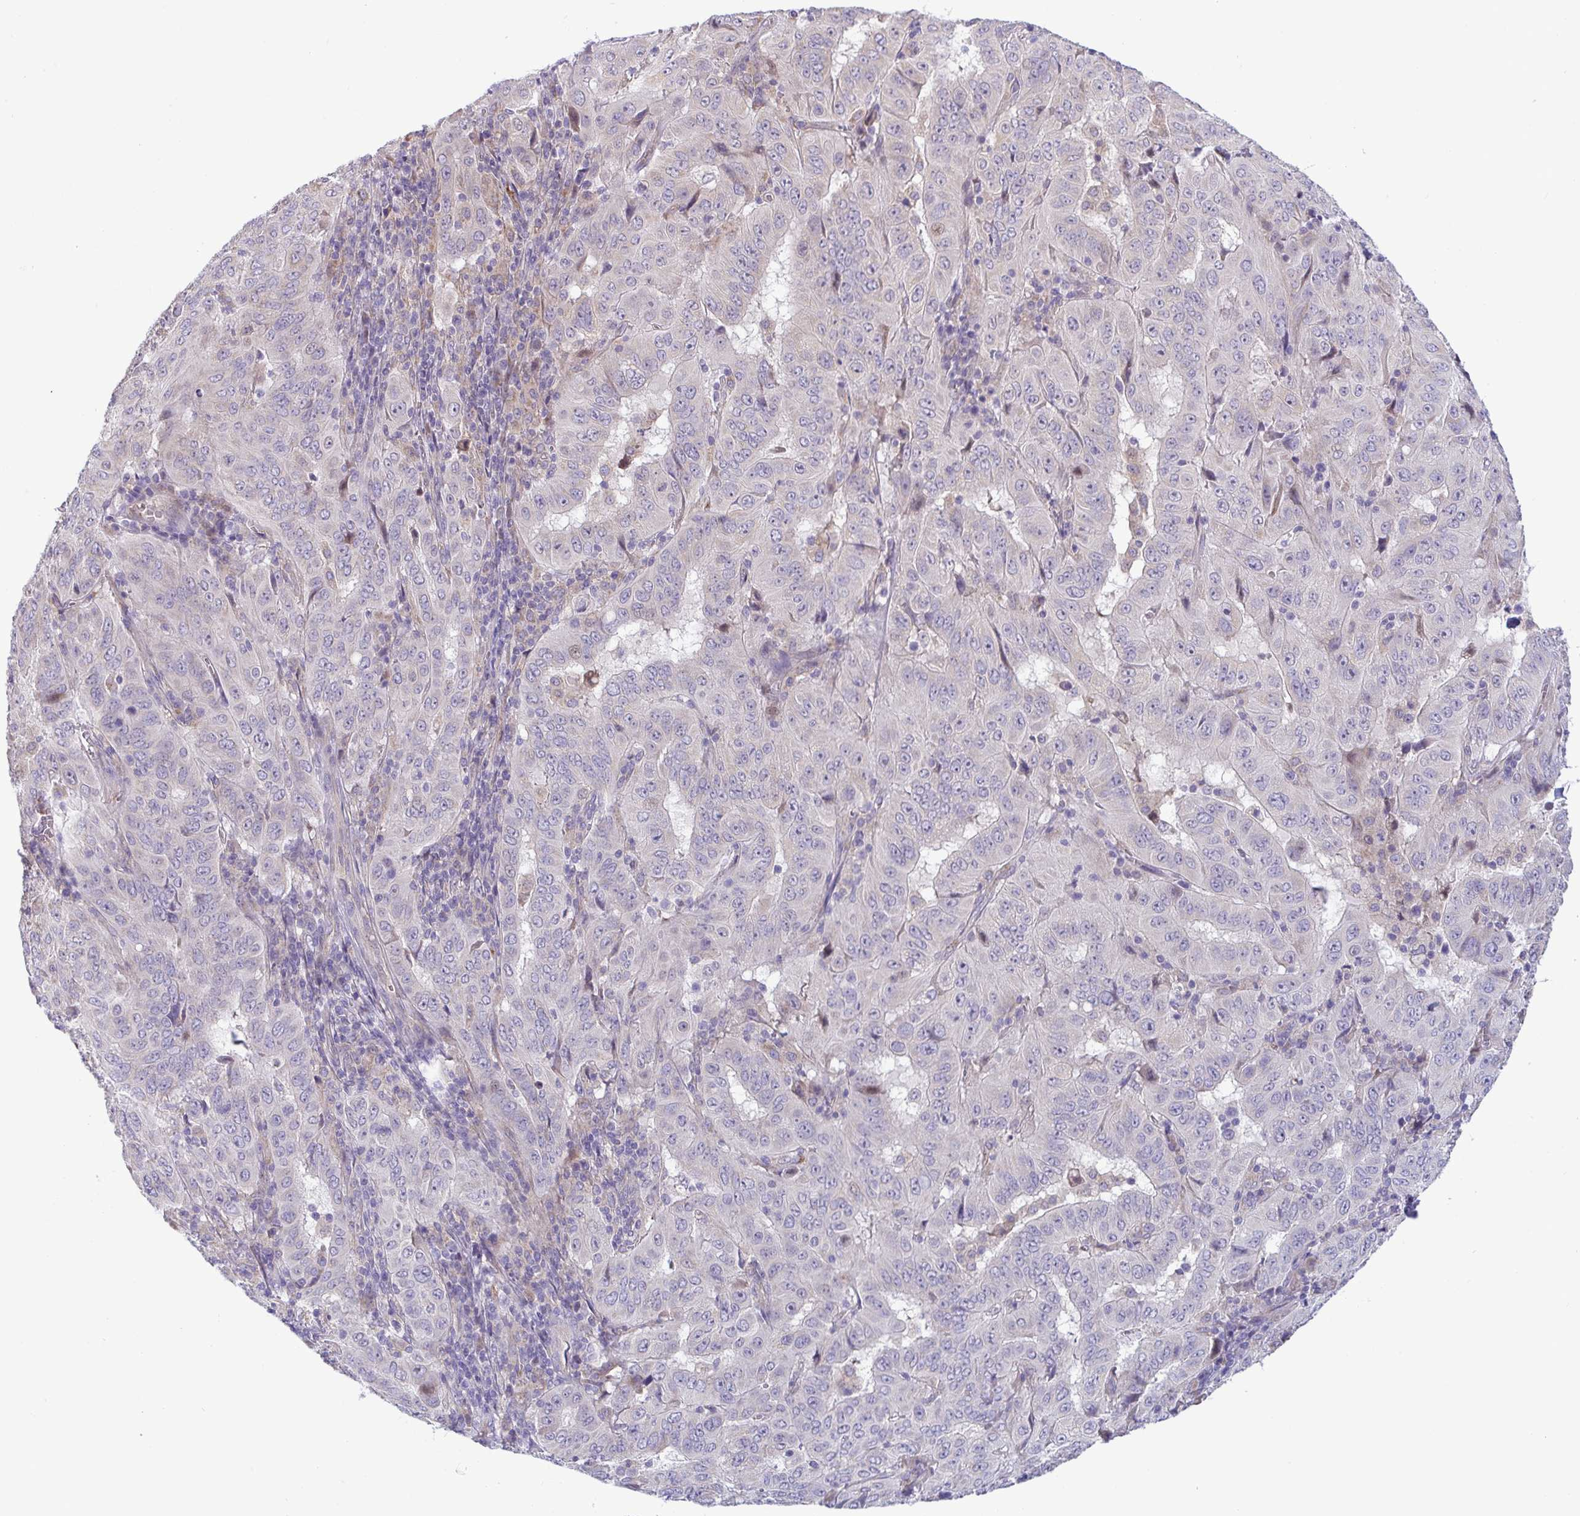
{"staining": {"intensity": "negative", "quantity": "none", "location": "none"}, "tissue": "pancreatic cancer", "cell_type": "Tumor cells", "image_type": "cancer", "snomed": [{"axis": "morphology", "description": "Adenocarcinoma, NOS"}, {"axis": "topography", "description": "Pancreas"}], "caption": "Pancreatic adenocarcinoma was stained to show a protein in brown. There is no significant staining in tumor cells.", "gene": "IL37", "patient": {"sex": "male", "age": 63}}